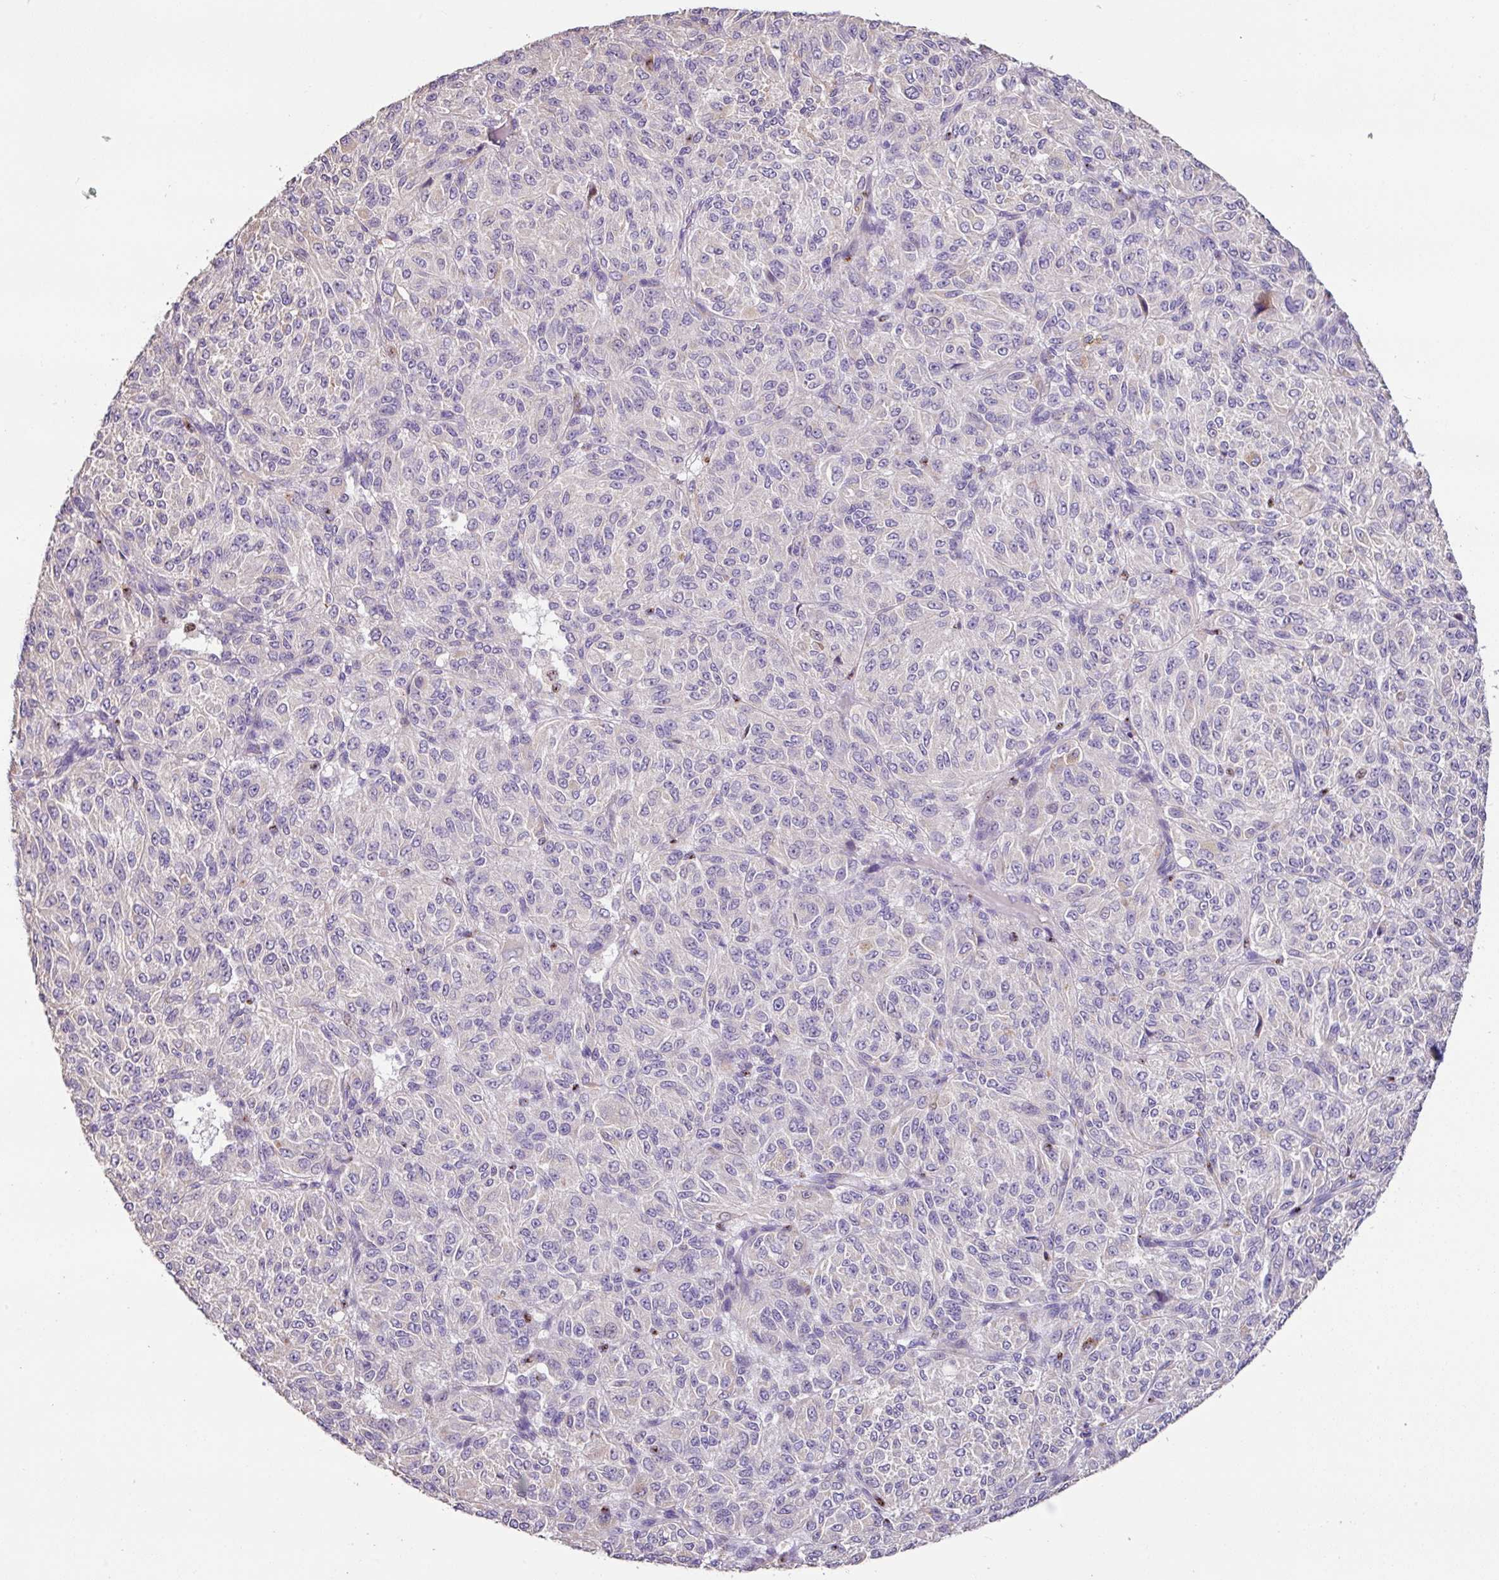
{"staining": {"intensity": "negative", "quantity": "none", "location": "none"}, "tissue": "melanoma", "cell_type": "Tumor cells", "image_type": "cancer", "snomed": [{"axis": "morphology", "description": "Malignant melanoma, Metastatic site"}, {"axis": "topography", "description": "Brain"}], "caption": "DAB (3,3'-diaminobenzidine) immunohistochemical staining of melanoma exhibits no significant expression in tumor cells.", "gene": "ZG16", "patient": {"sex": "female", "age": 56}}